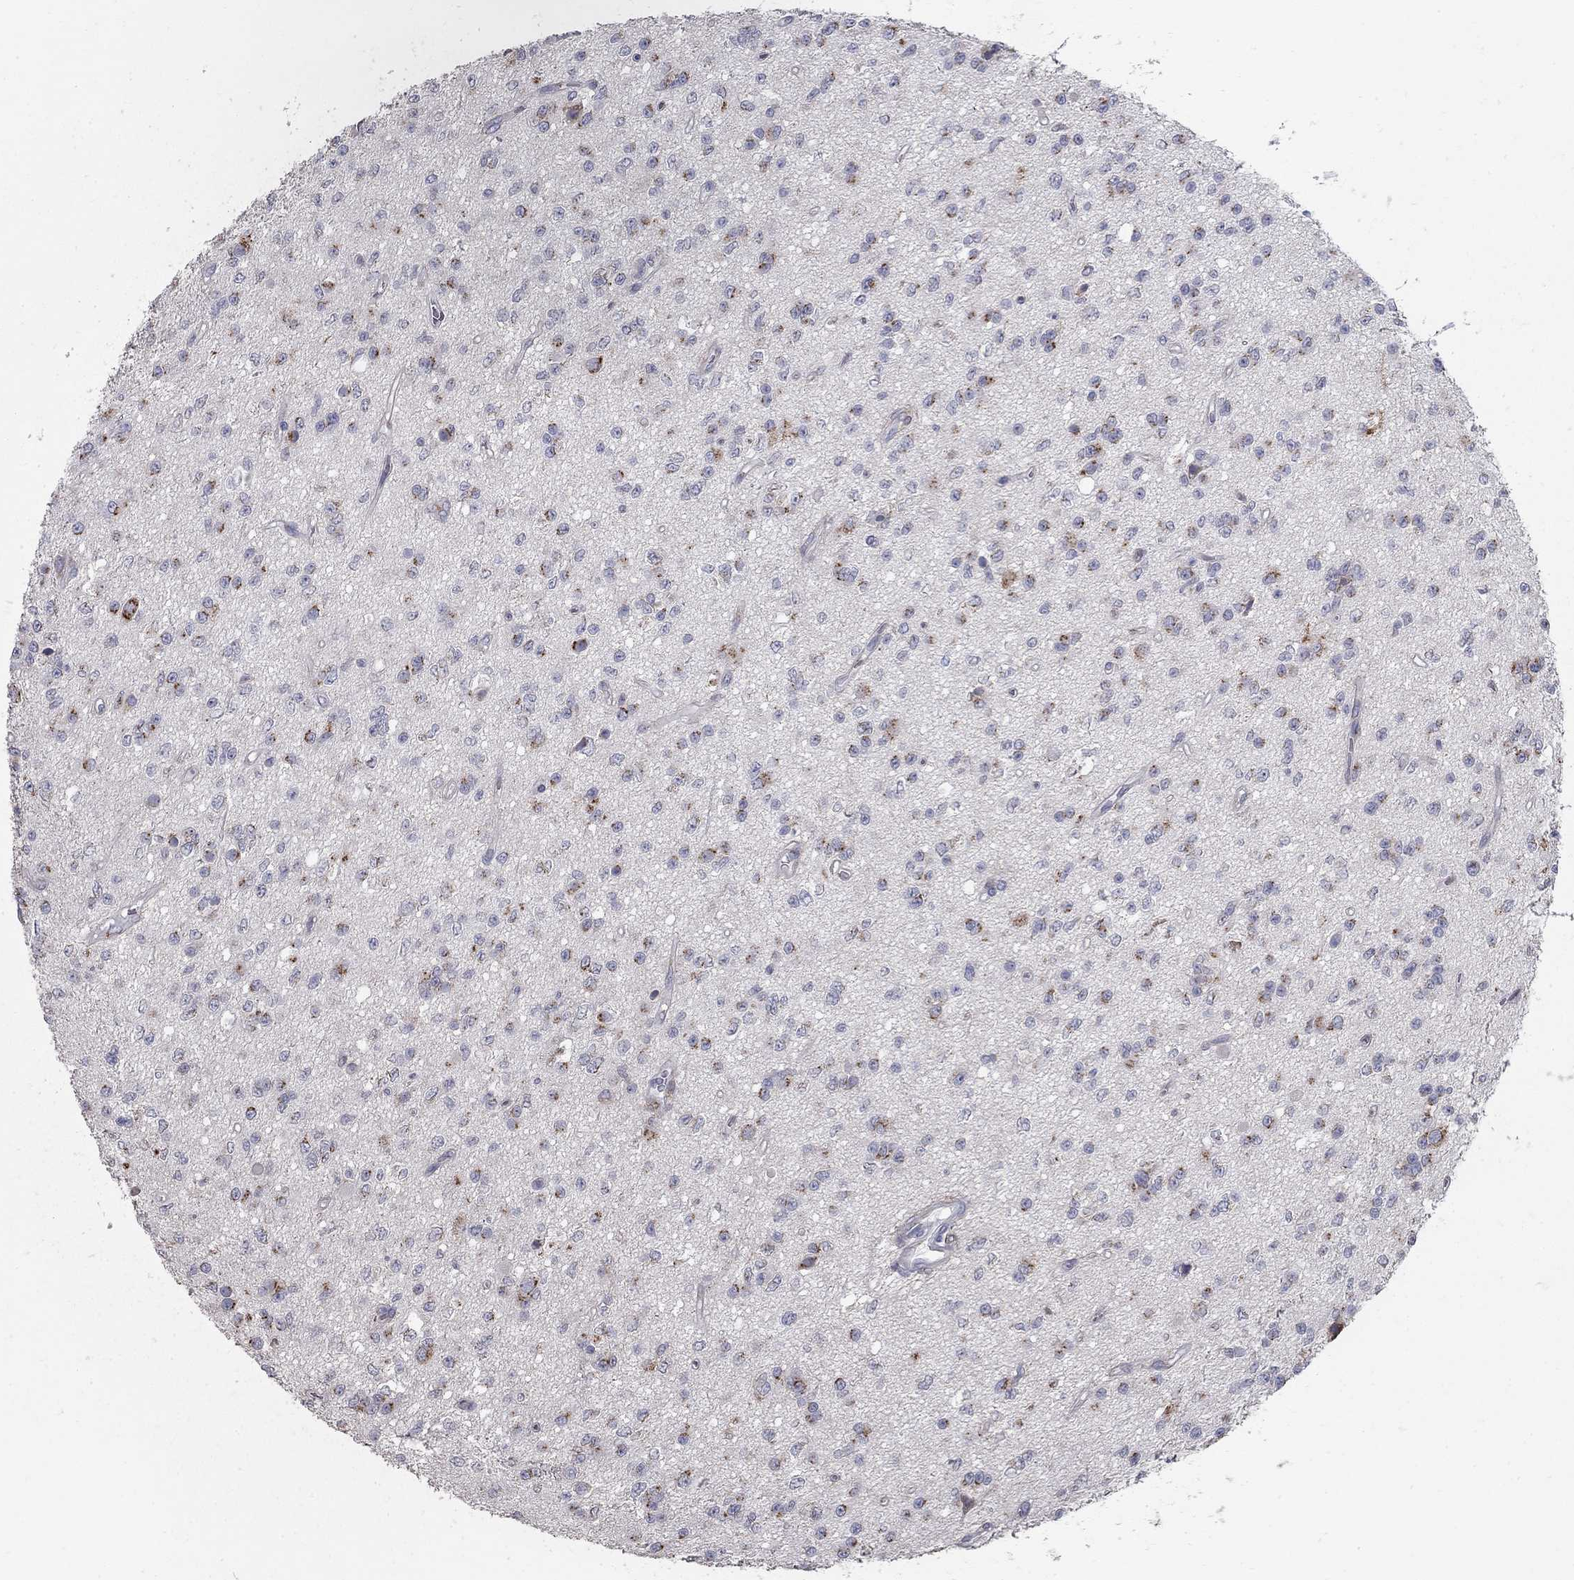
{"staining": {"intensity": "strong", "quantity": "25%-75%", "location": "cytoplasmic/membranous"}, "tissue": "glioma", "cell_type": "Tumor cells", "image_type": "cancer", "snomed": [{"axis": "morphology", "description": "Glioma, malignant, Low grade"}, {"axis": "topography", "description": "Brain"}], "caption": "Immunohistochemical staining of human malignant glioma (low-grade) shows strong cytoplasmic/membranous protein staining in about 25%-75% of tumor cells.", "gene": "KIAA0319L", "patient": {"sex": "female", "age": 45}}